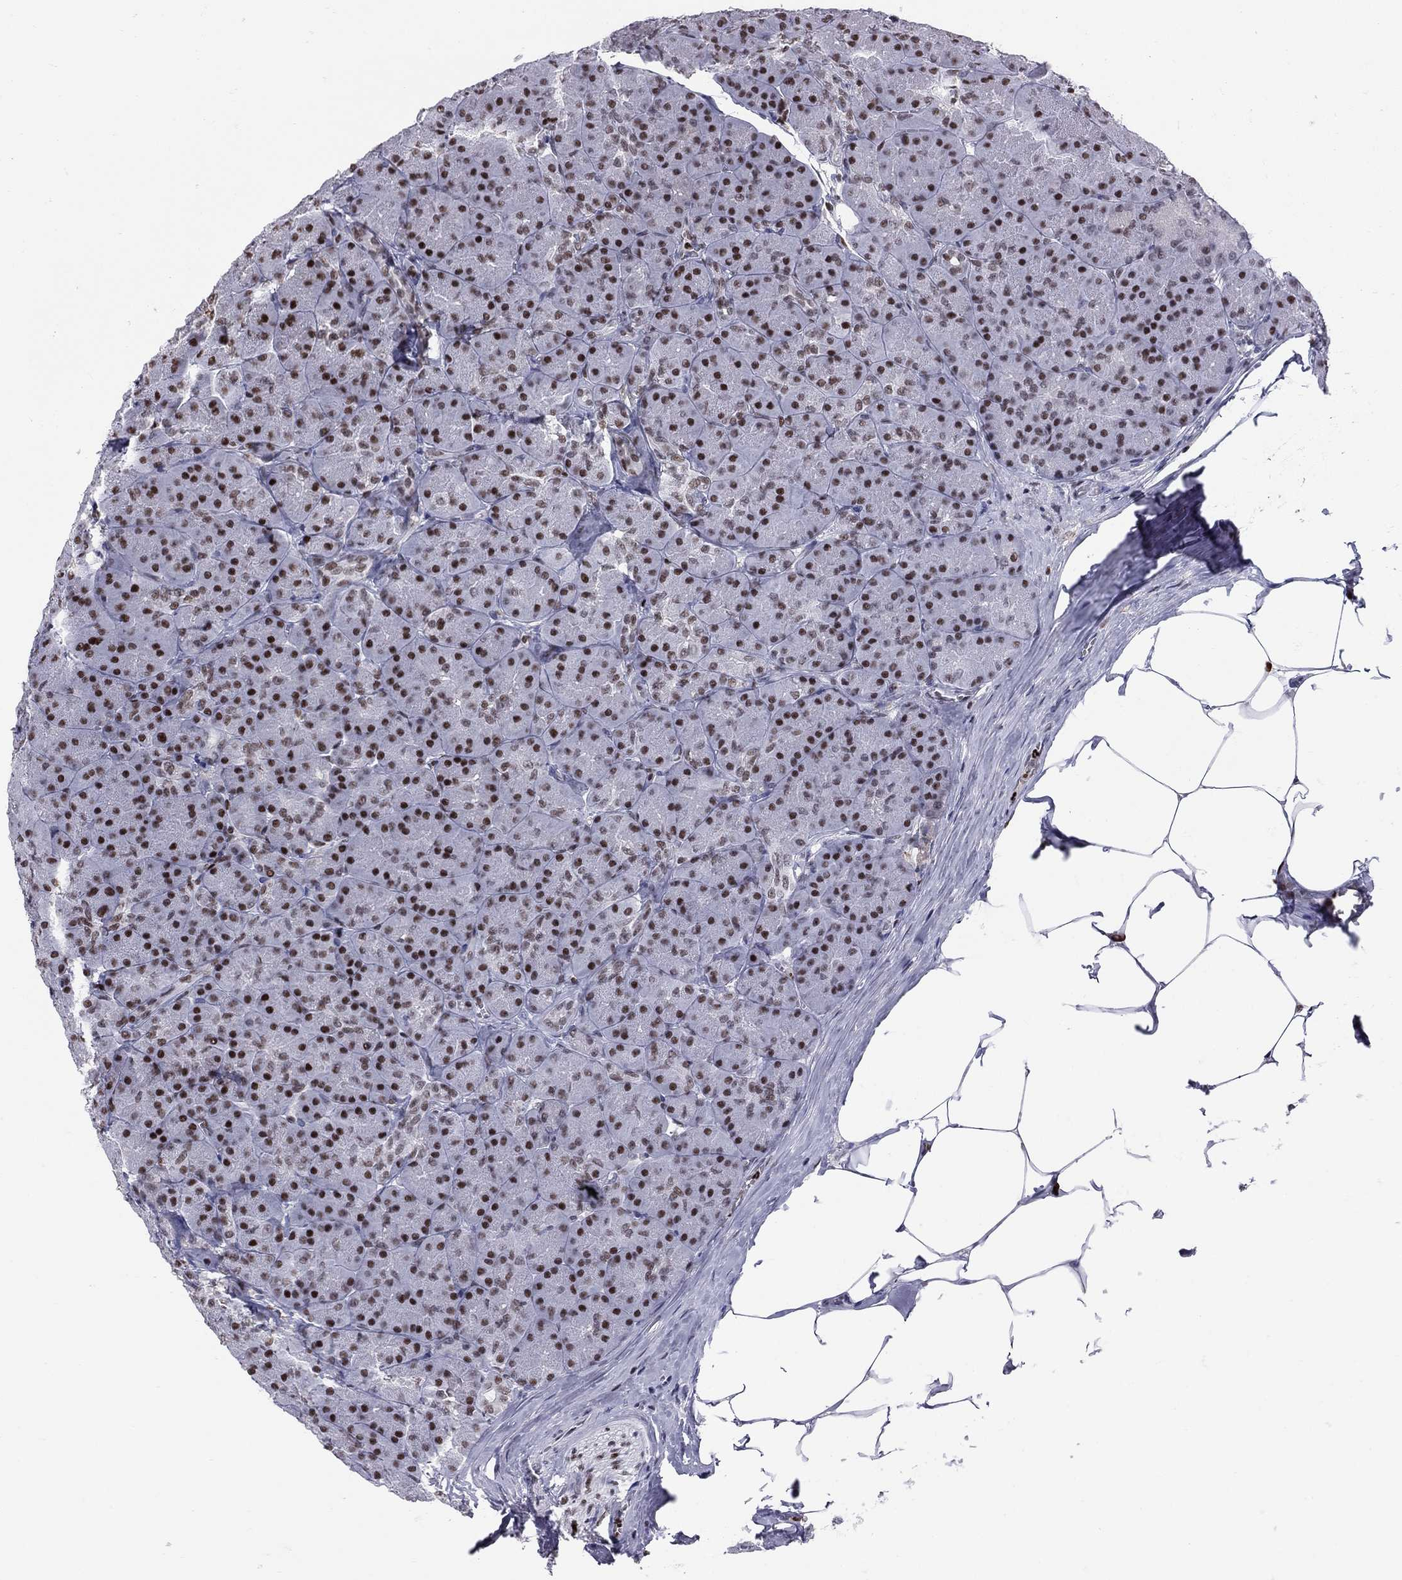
{"staining": {"intensity": "strong", "quantity": ">75%", "location": "nuclear"}, "tissue": "pancreas", "cell_type": "Exocrine glandular cells", "image_type": "normal", "snomed": [{"axis": "morphology", "description": "Normal tissue, NOS"}, {"axis": "topography", "description": "Pancreas"}], "caption": "IHC micrograph of normal human pancreas stained for a protein (brown), which demonstrates high levels of strong nuclear expression in about >75% of exocrine glandular cells.", "gene": "PCGF3", "patient": {"sex": "male", "age": 57}}